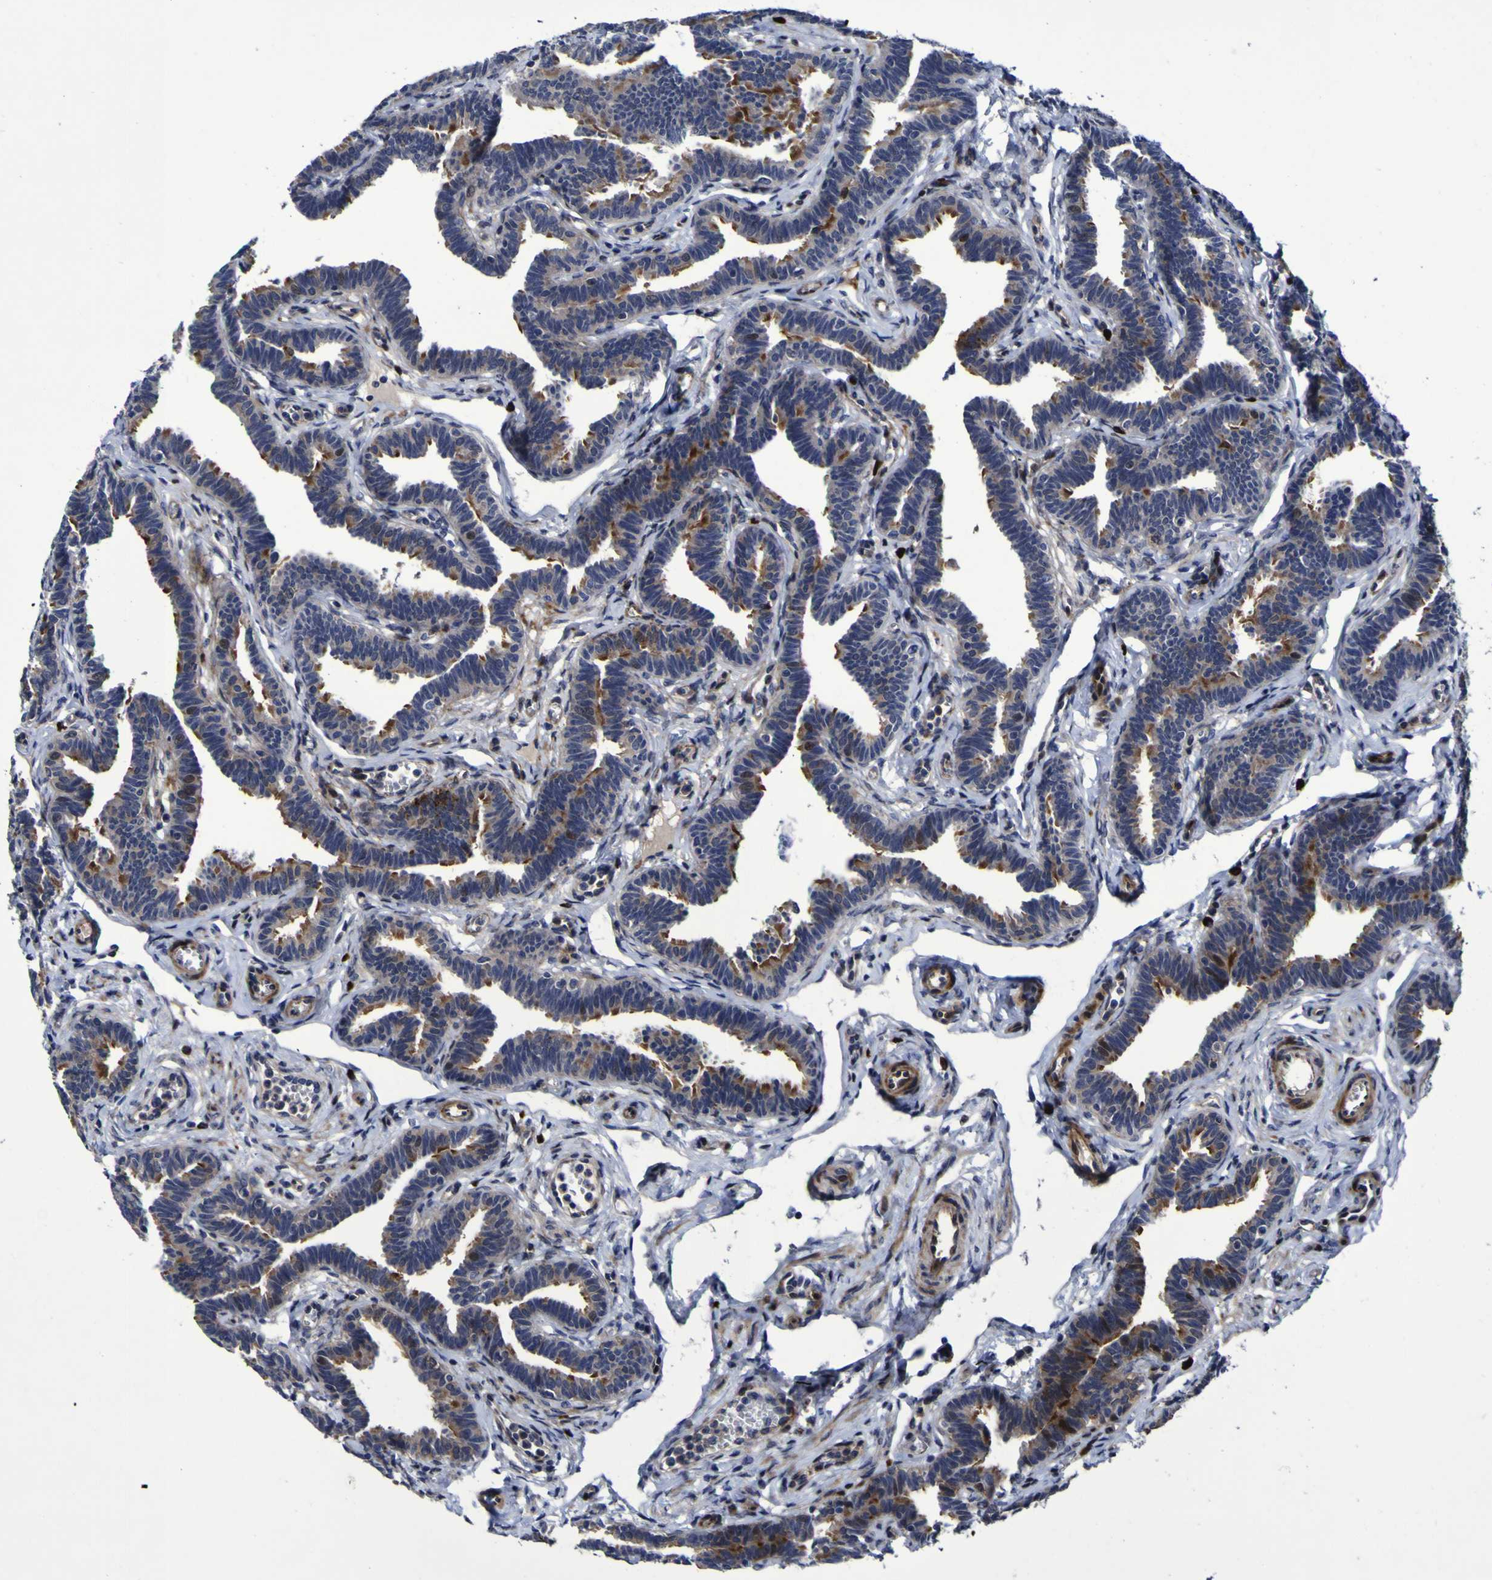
{"staining": {"intensity": "strong", "quantity": "25%-75%", "location": "cytoplasmic/membranous,nuclear"}, "tissue": "fallopian tube", "cell_type": "Glandular cells", "image_type": "normal", "snomed": [{"axis": "morphology", "description": "Normal tissue, NOS"}, {"axis": "topography", "description": "Fallopian tube"}, {"axis": "topography", "description": "Ovary"}], "caption": "Immunohistochemical staining of normal human fallopian tube displays strong cytoplasmic/membranous,nuclear protein staining in approximately 25%-75% of glandular cells. The staining was performed using DAB, with brown indicating positive protein expression. Nuclei are stained blue with hematoxylin.", "gene": "MGLL", "patient": {"sex": "female", "age": 23}}